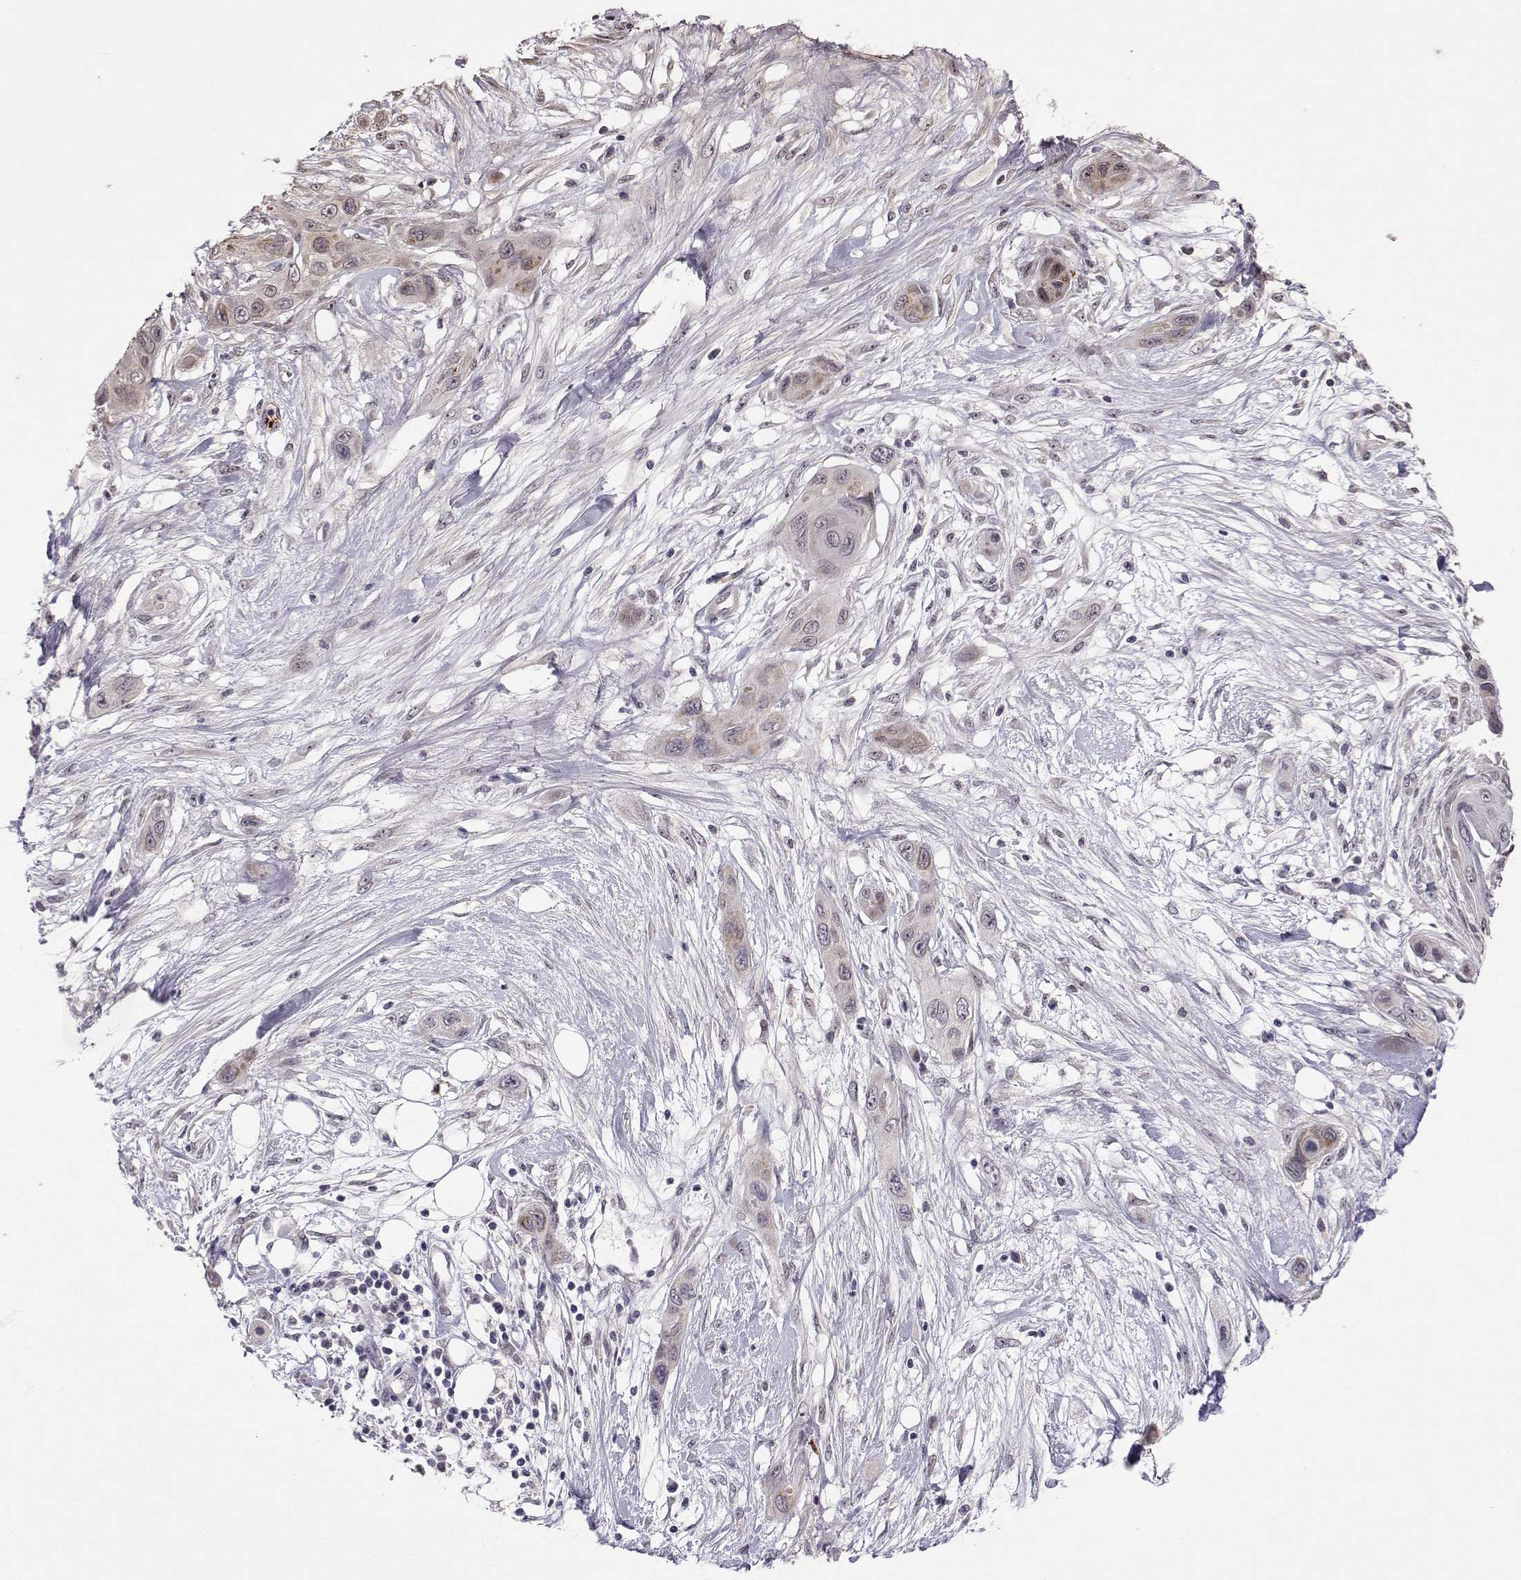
{"staining": {"intensity": "weak", "quantity": "25%-75%", "location": "cytoplasmic/membranous"}, "tissue": "skin cancer", "cell_type": "Tumor cells", "image_type": "cancer", "snomed": [{"axis": "morphology", "description": "Squamous cell carcinoma, NOS"}, {"axis": "topography", "description": "Skin"}], "caption": "IHC staining of skin cancer, which exhibits low levels of weak cytoplasmic/membranous expression in approximately 25%-75% of tumor cells indicating weak cytoplasmic/membranous protein expression. The staining was performed using DAB (3,3'-diaminobenzidine) (brown) for protein detection and nuclei were counterstained in hematoxylin (blue).", "gene": "SLC6A3", "patient": {"sex": "male", "age": 79}}